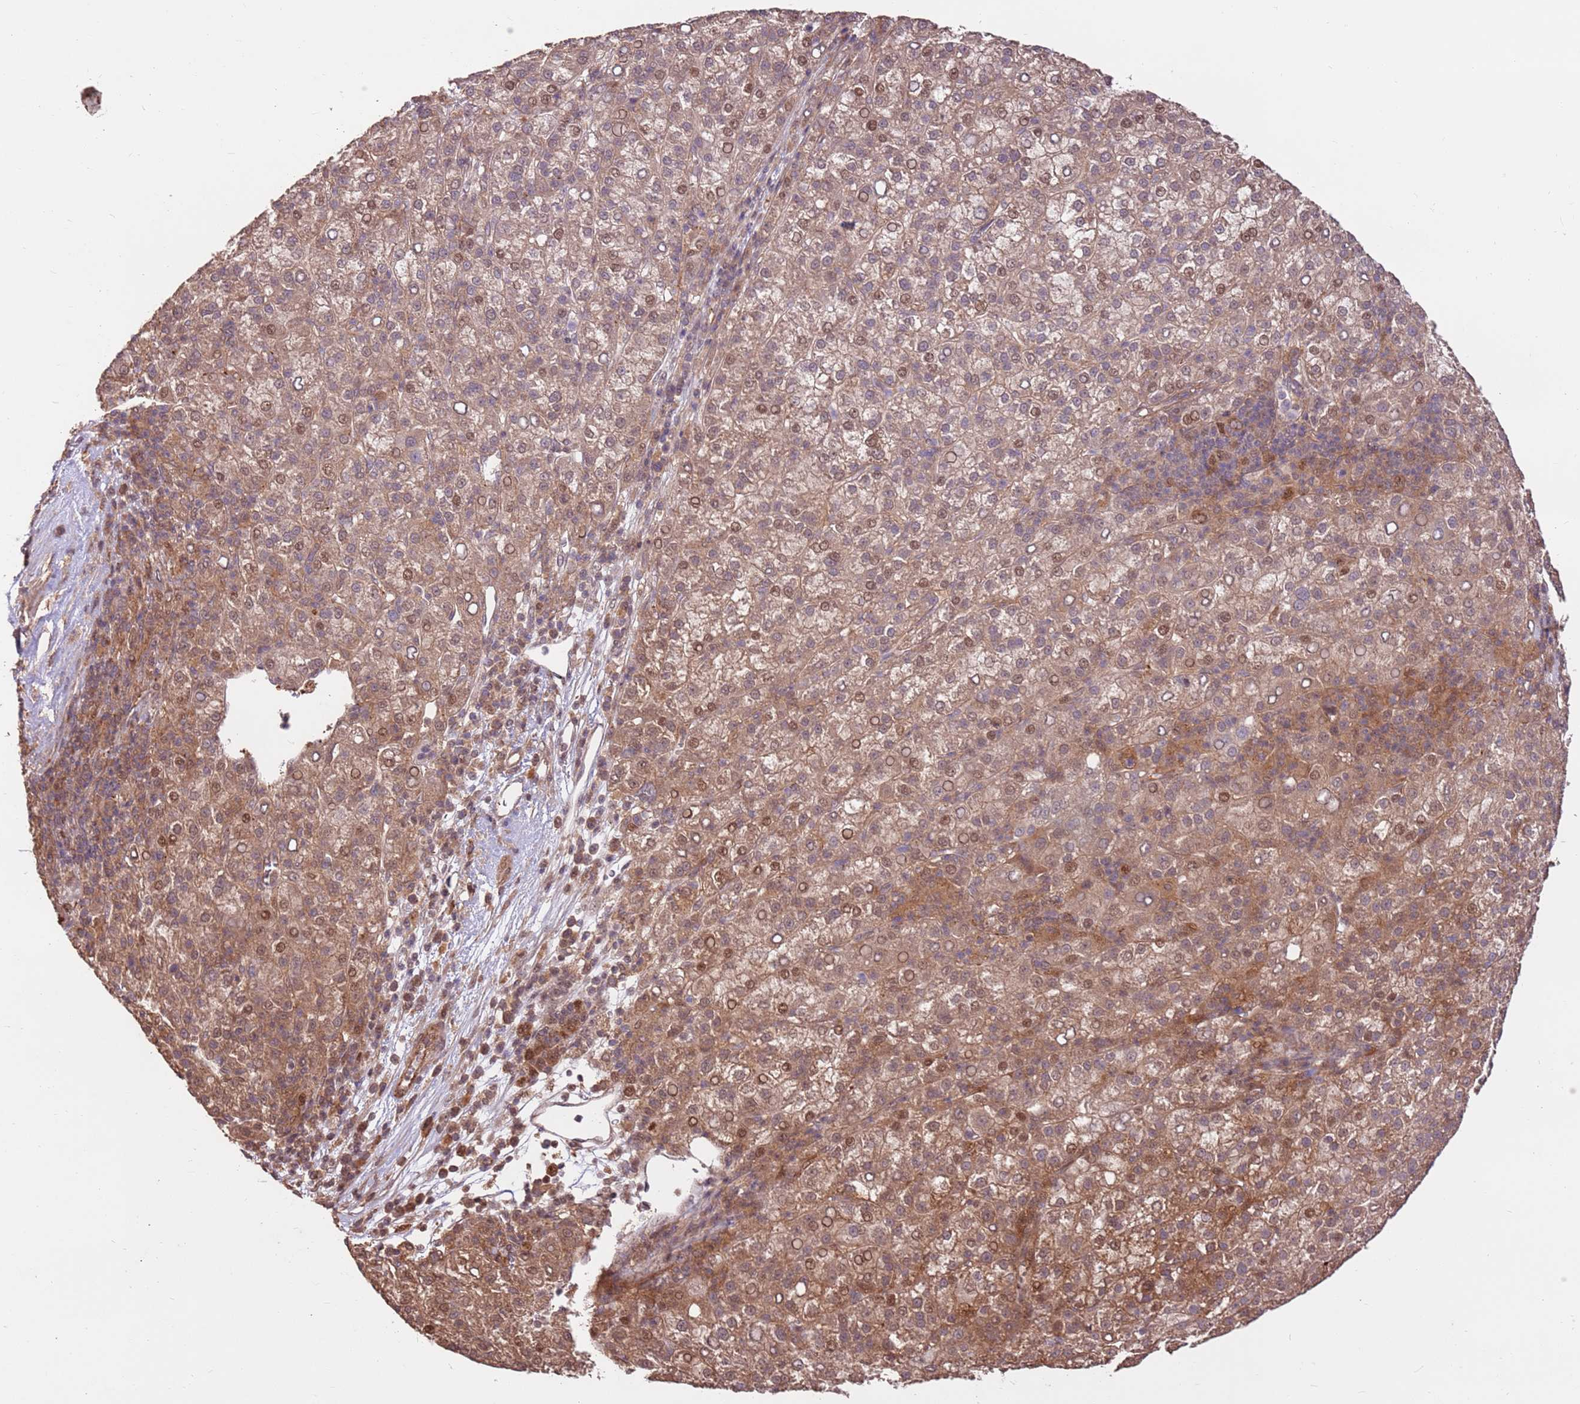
{"staining": {"intensity": "moderate", "quantity": ">75%", "location": "cytoplasmic/membranous,nuclear"}, "tissue": "liver cancer", "cell_type": "Tumor cells", "image_type": "cancer", "snomed": [{"axis": "morphology", "description": "Carcinoma, Hepatocellular, NOS"}, {"axis": "topography", "description": "Liver"}], "caption": "Liver hepatocellular carcinoma was stained to show a protein in brown. There is medium levels of moderate cytoplasmic/membranous and nuclear expression in about >75% of tumor cells.", "gene": "CCDC112", "patient": {"sex": "female", "age": 58}}